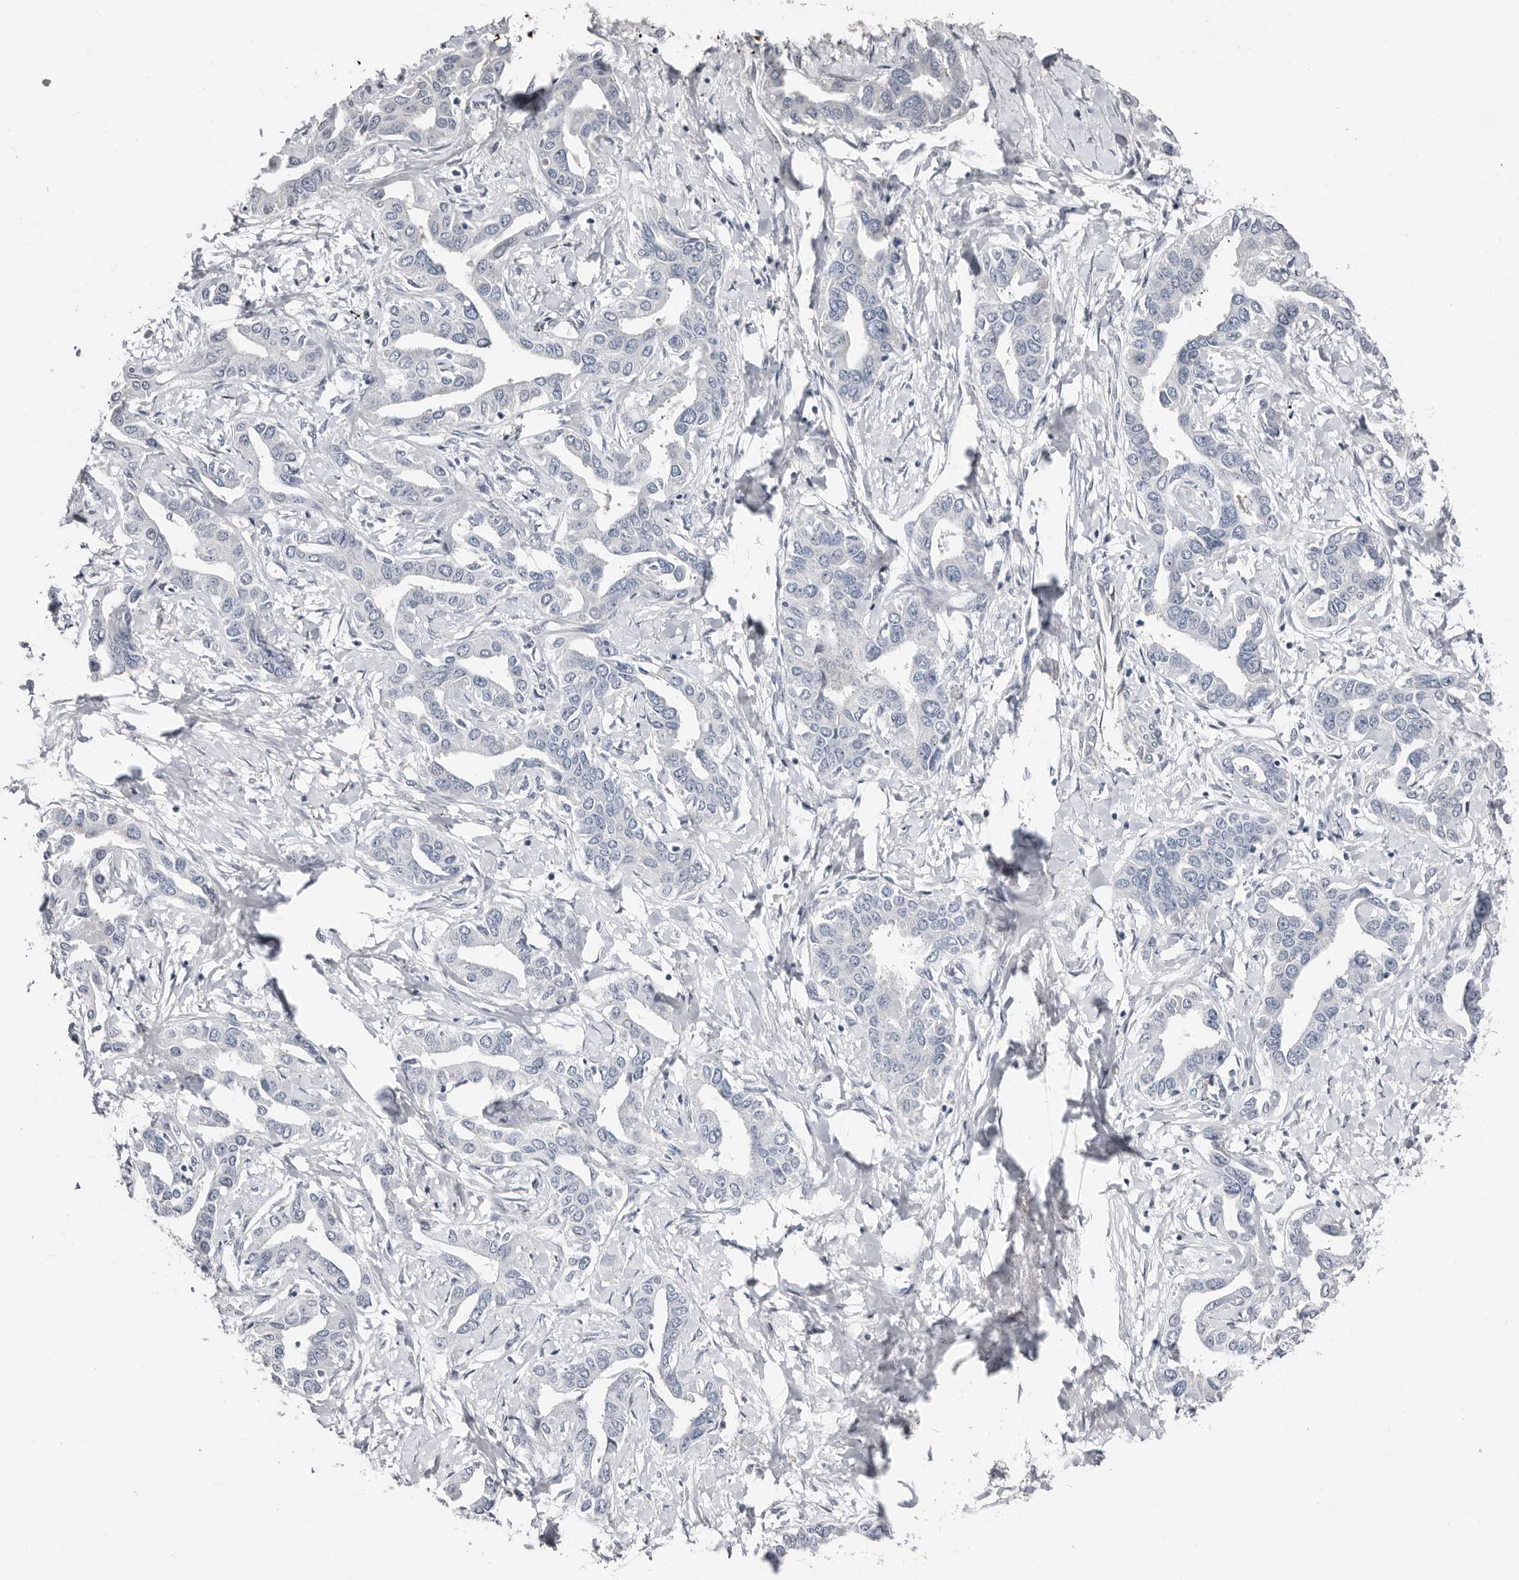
{"staining": {"intensity": "negative", "quantity": "none", "location": "none"}, "tissue": "liver cancer", "cell_type": "Tumor cells", "image_type": "cancer", "snomed": [{"axis": "morphology", "description": "Cholangiocarcinoma"}, {"axis": "topography", "description": "Liver"}], "caption": "Cholangiocarcinoma (liver) was stained to show a protein in brown. There is no significant staining in tumor cells.", "gene": "ASRGL1", "patient": {"sex": "male", "age": 59}}